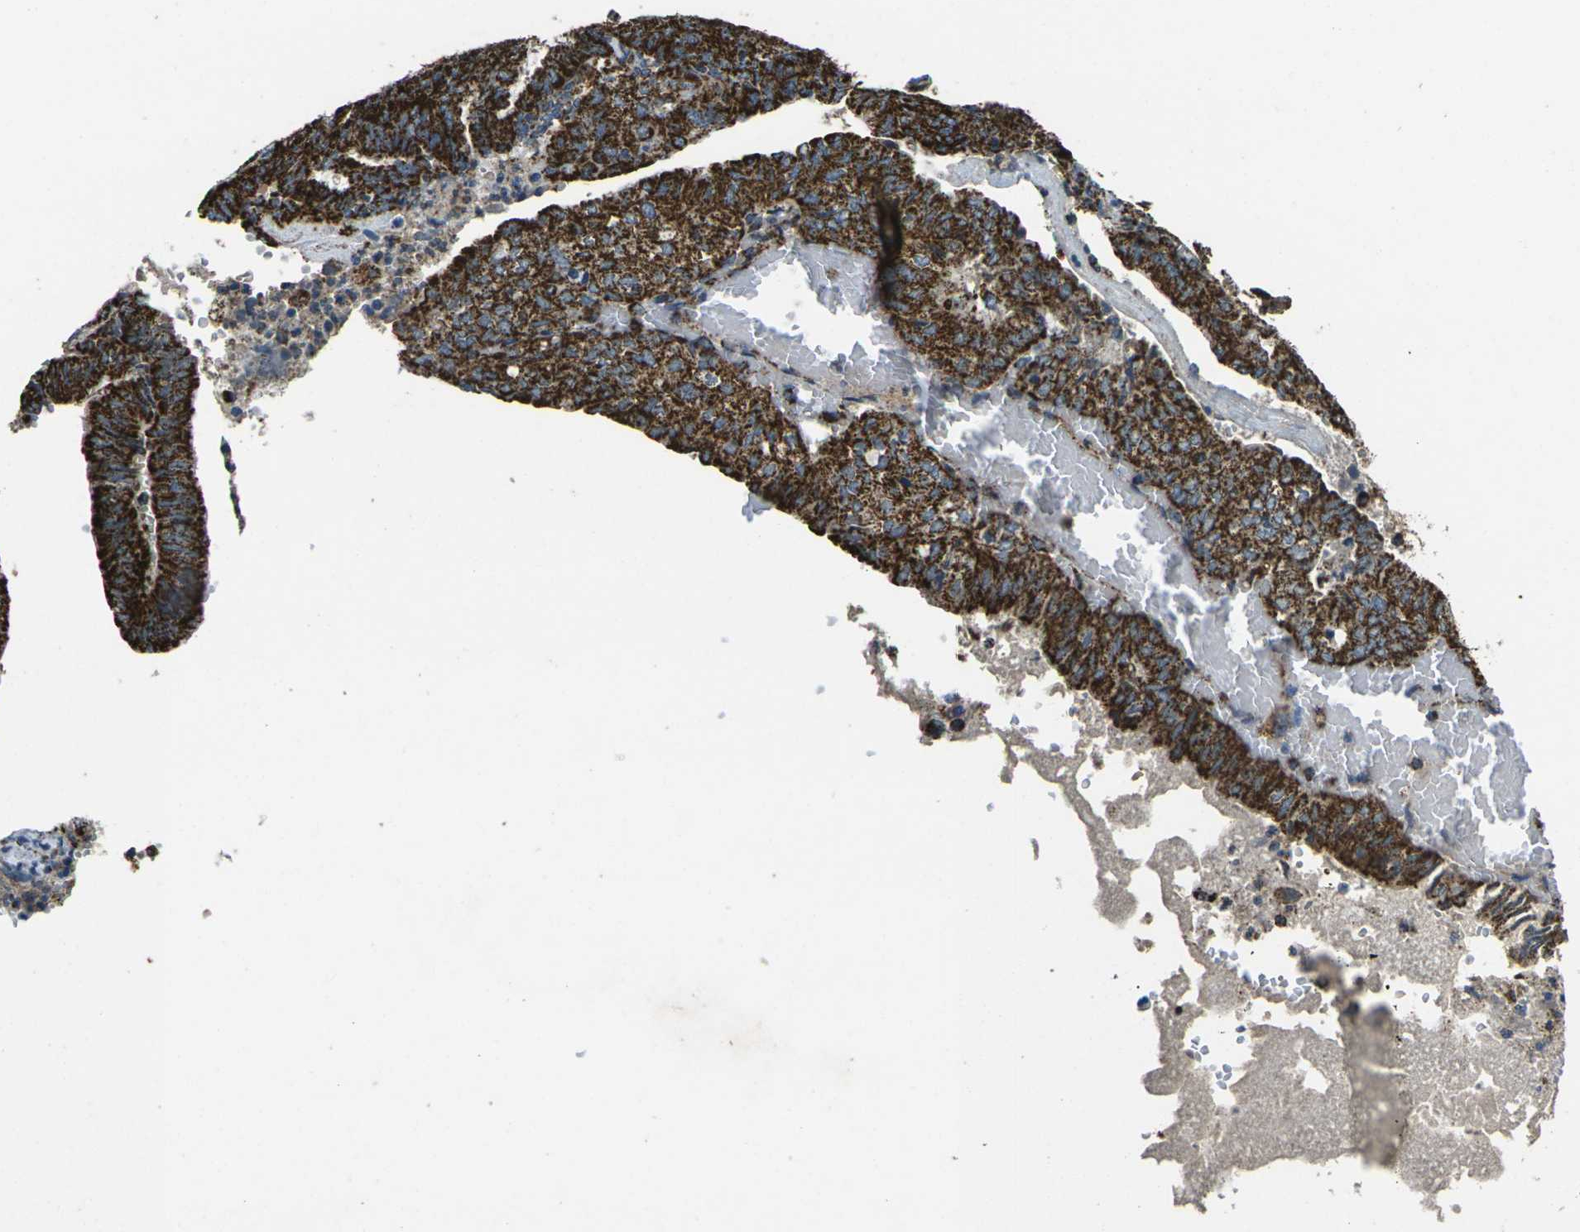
{"staining": {"intensity": "strong", "quantity": ">75%", "location": "cytoplasmic/membranous"}, "tissue": "endometrial cancer", "cell_type": "Tumor cells", "image_type": "cancer", "snomed": [{"axis": "morphology", "description": "Adenocarcinoma, NOS"}, {"axis": "topography", "description": "Uterus"}], "caption": "This micrograph shows IHC staining of endometrial cancer (adenocarcinoma), with high strong cytoplasmic/membranous positivity in about >75% of tumor cells.", "gene": "KLHL5", "patient": {"sex": "female", "age": 60}}